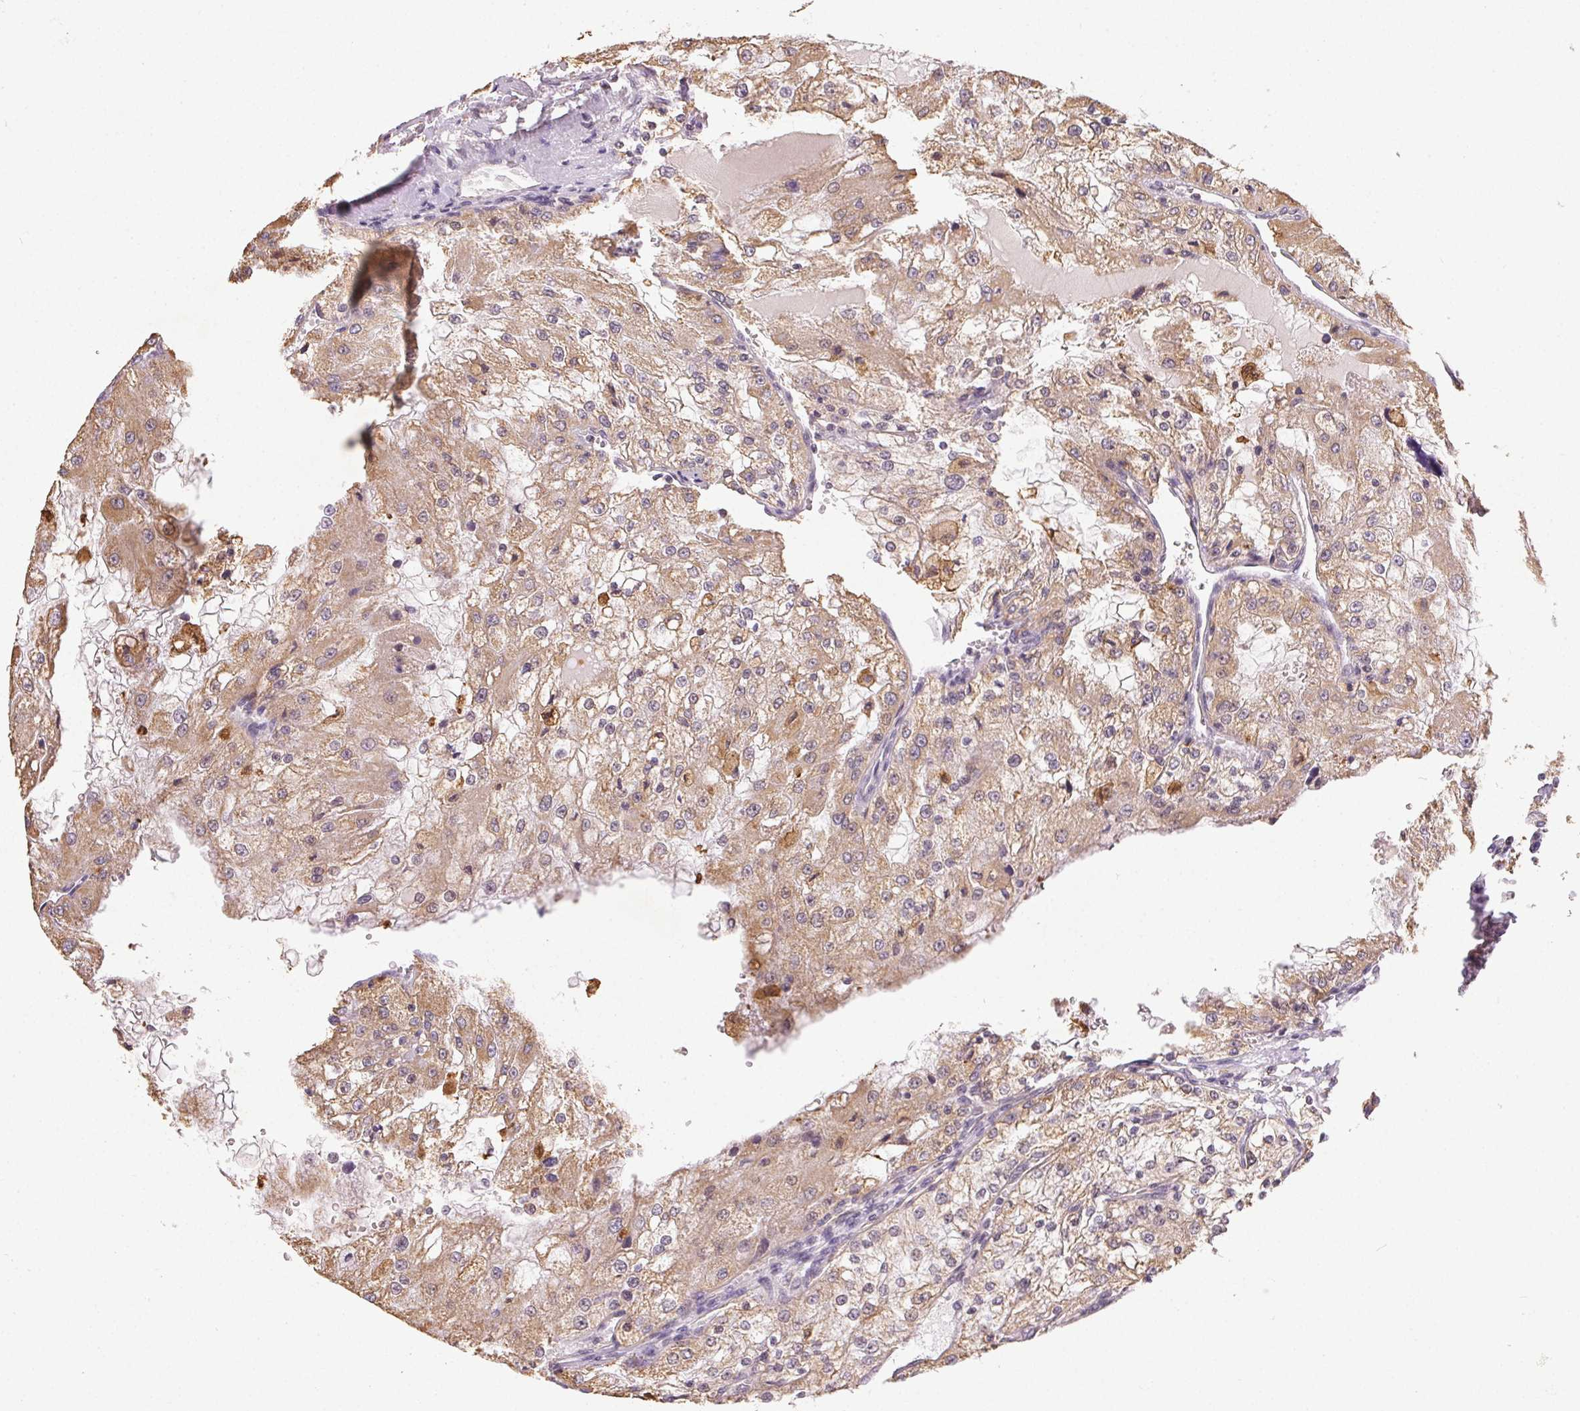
{"staining": {"intensity": "weak", "quantity": ">75%", "location": "cytoplasmic/membranous"}, "tissue": "renal cancer", "cell_type": "Tumor cells", "image_type": "cancer", "snomed": [{"axis": "morphology", "description": "Adenocarcinoma, NOS"}, {"axis": "topography", "description": "Kidney"}], "caption": "A low amount of weak cytoplasmic/membranous expression is present in approximately >75% of tumor cells in renal cancer (adenocarcinoma) tissue.", "gene": "PIWIL4", "patient": {"sex": "female", "age": 74}}